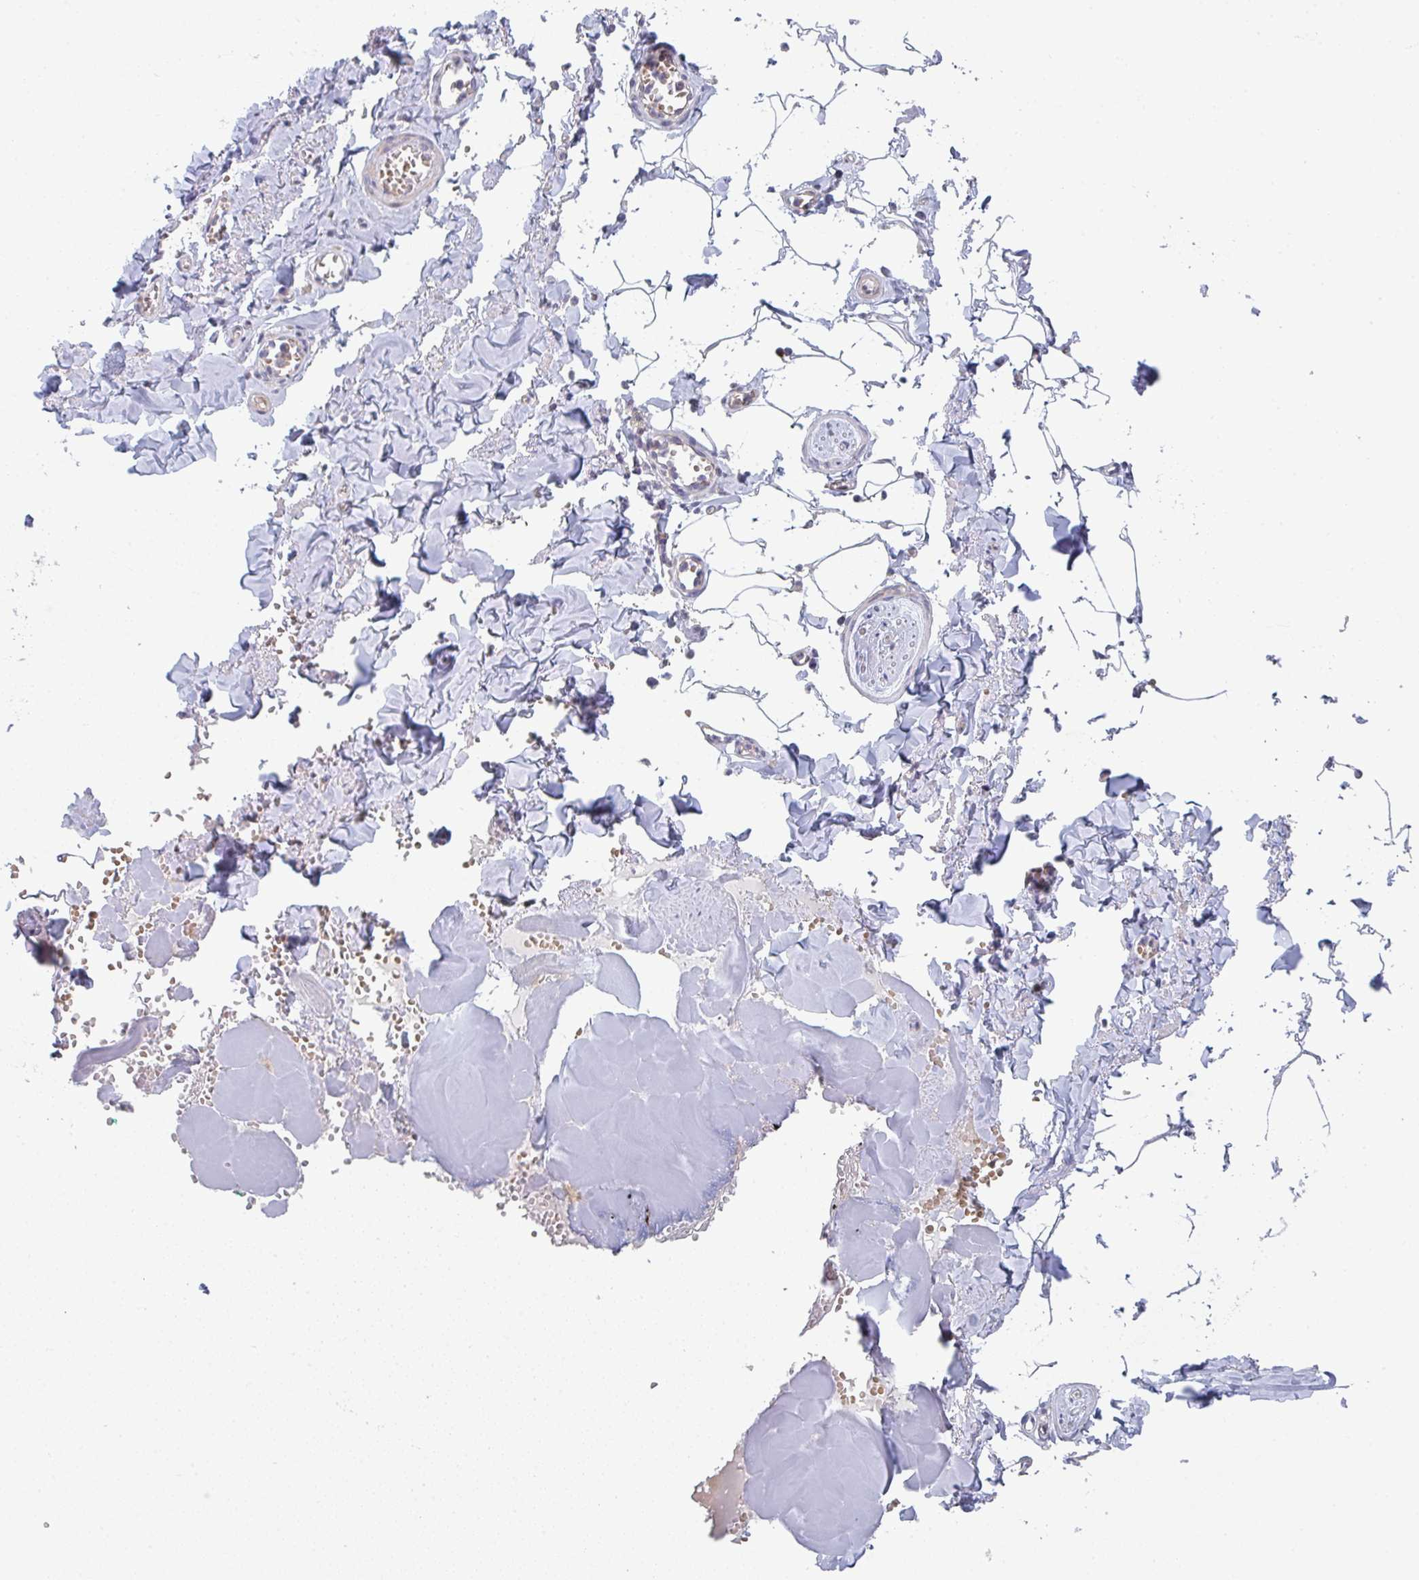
{"staining": {"intensity": "negative", "quantity": "none", "location": "none"}, "tissue": "adipose tissue", "cell_type": "Adipocytes", "image_type": "normal", "snomed": [{"axis": "morphology", "description": "Normal tissue, NOS"}, {"axis": "topography", "description": "Vulva"}, {"axis": "topography", "description": "Peripheral nerve tissue"}], "caption": "IHC image of normal adipose tissue: human adipose tissue stained with DAB exhibits no significant protein staining in adipocytes. Brightfield microscopy of immunohistochemistry stained with DAB (brown) and hematoxylin (blue), captured at high magnification.", "gene": "ZNF644", "patient": {"sex": "female", "age": 66}}